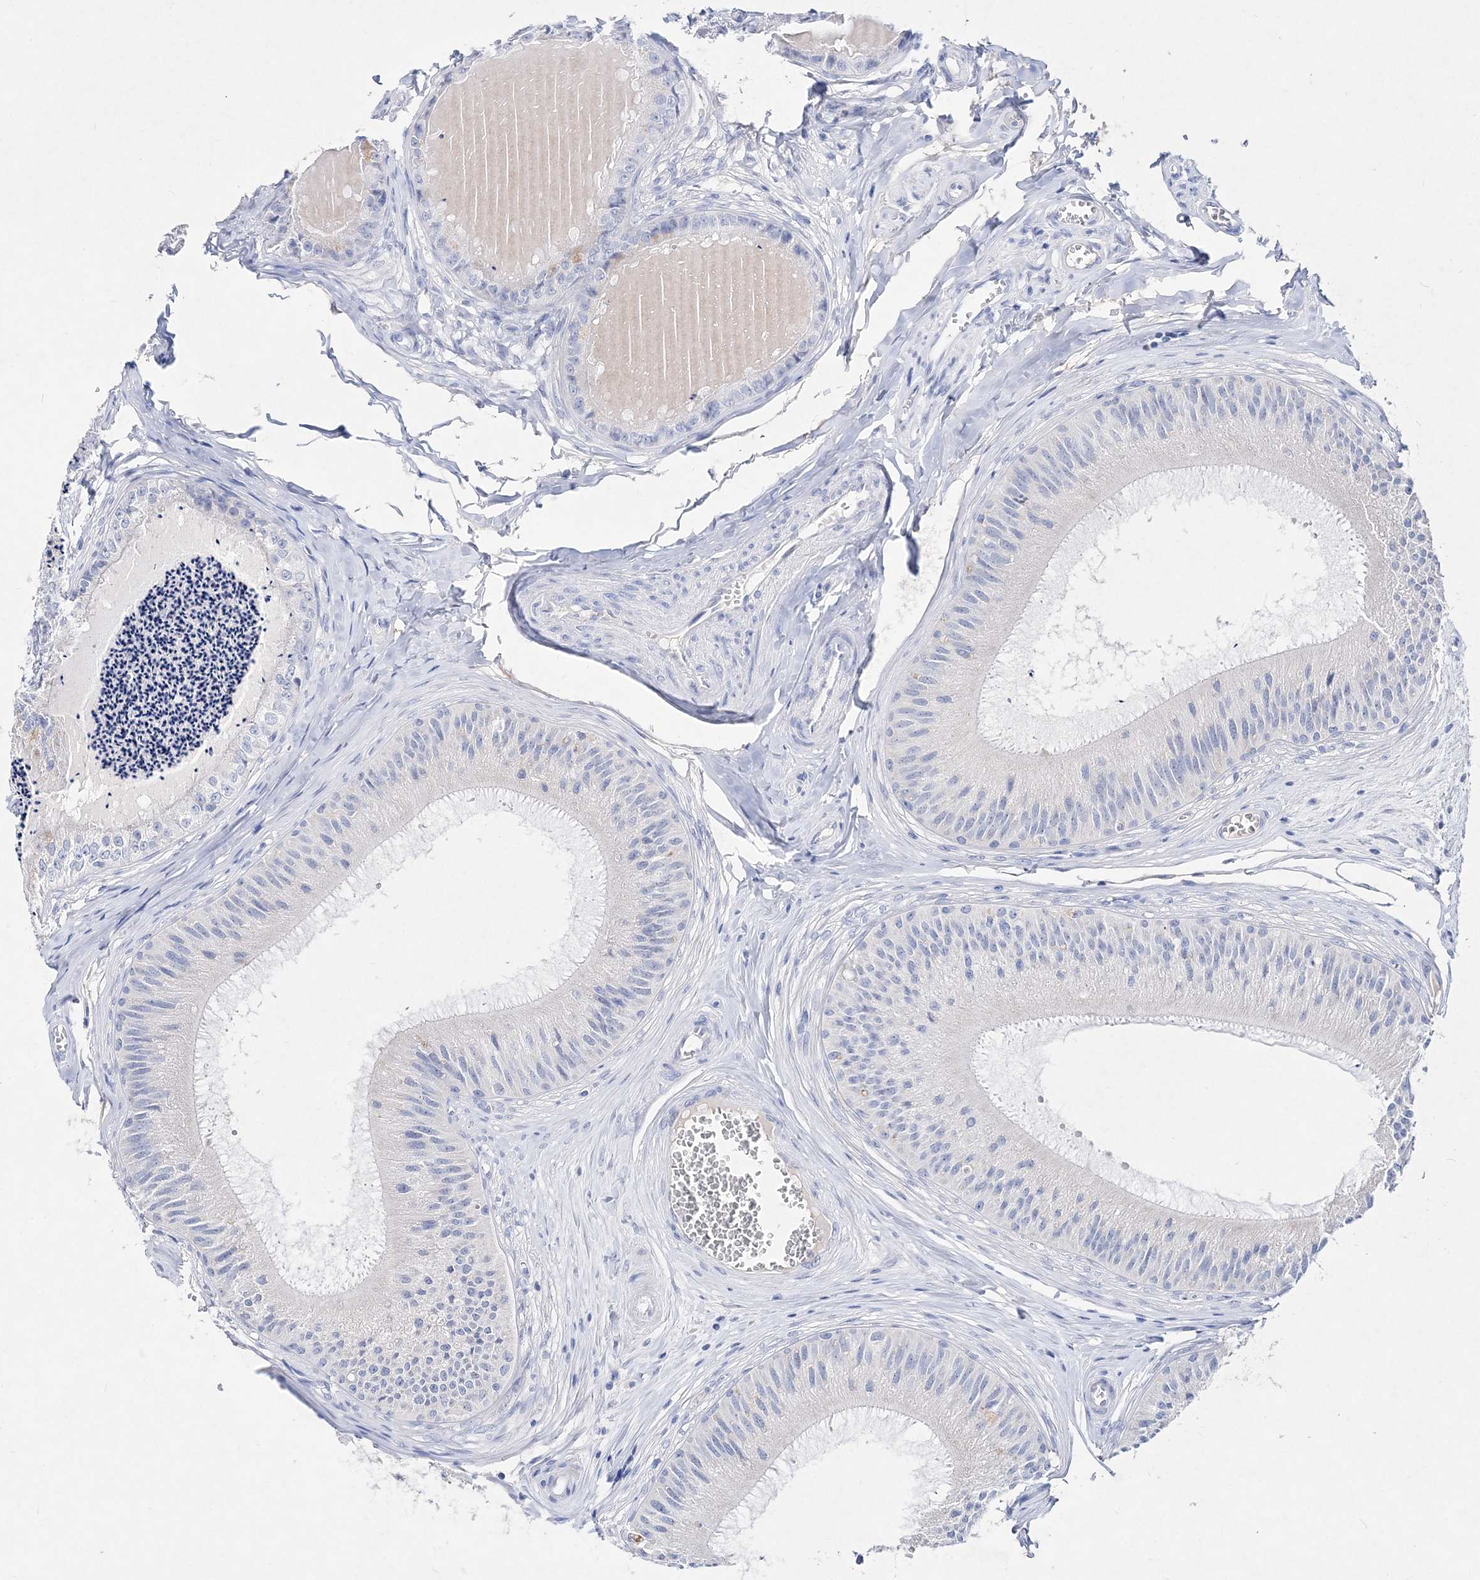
{"staining": {"intensity": "negative", "quantity": "none", "location": "none"}, "tissue": "epididymis", "cell_type": "Glandular cells", "image_type": "normal", "snomed": [{"axis": "morphology", "description": "Normal tissue, NOS"}, {"axis": "topography", "description": "Epididymis"}], "caption": "DAB (3,3'-diaminobenzidine) immunohistochemical staining of normal epididymis shows no significant staining in glandular cells.", "gene": "SPINK7", "patient": {"sex": "male", "age": 31}}